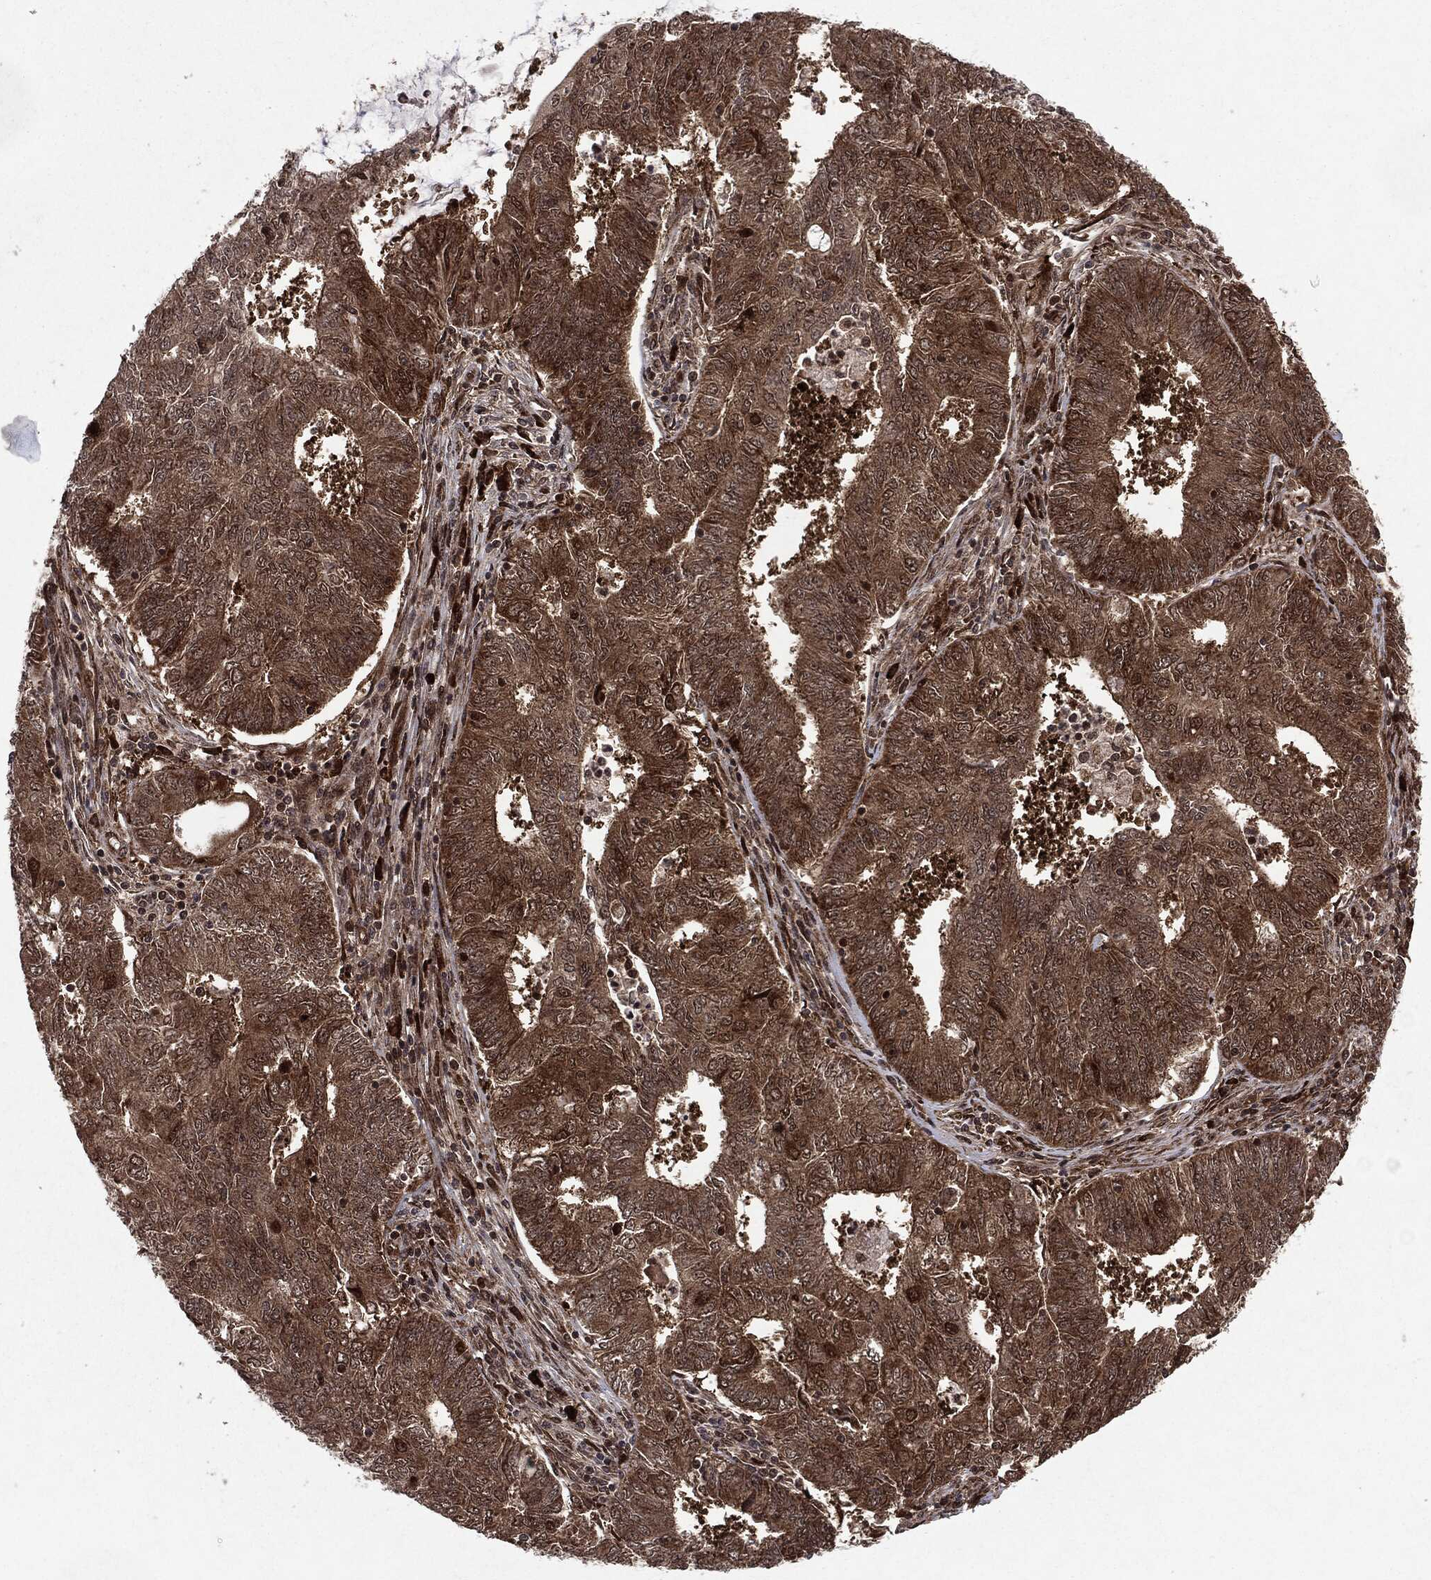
{"staining": {"intensity": "moderate", "quantity": ">75%", "location": "cytoplasmic/membranous"}, "tissue": "endometrial cancer", "cell_type": "Tumor cells", "image_type": "cancer", "snomed": [{"axis": "morphology", "description": "Adenocarcinoma, NOS"}, {"axis": "topography", "description": "Endometrium"}], "caption": "There is medium levels of moderate cytoplasmic/membranous positivity in tumor cells of endometrial cancer (adenocarcinoma), as demonstrated by immunohistochemical staining (brown color).", "gene": "OTUB1", "patient": {"sex": "female", "age": 62}}